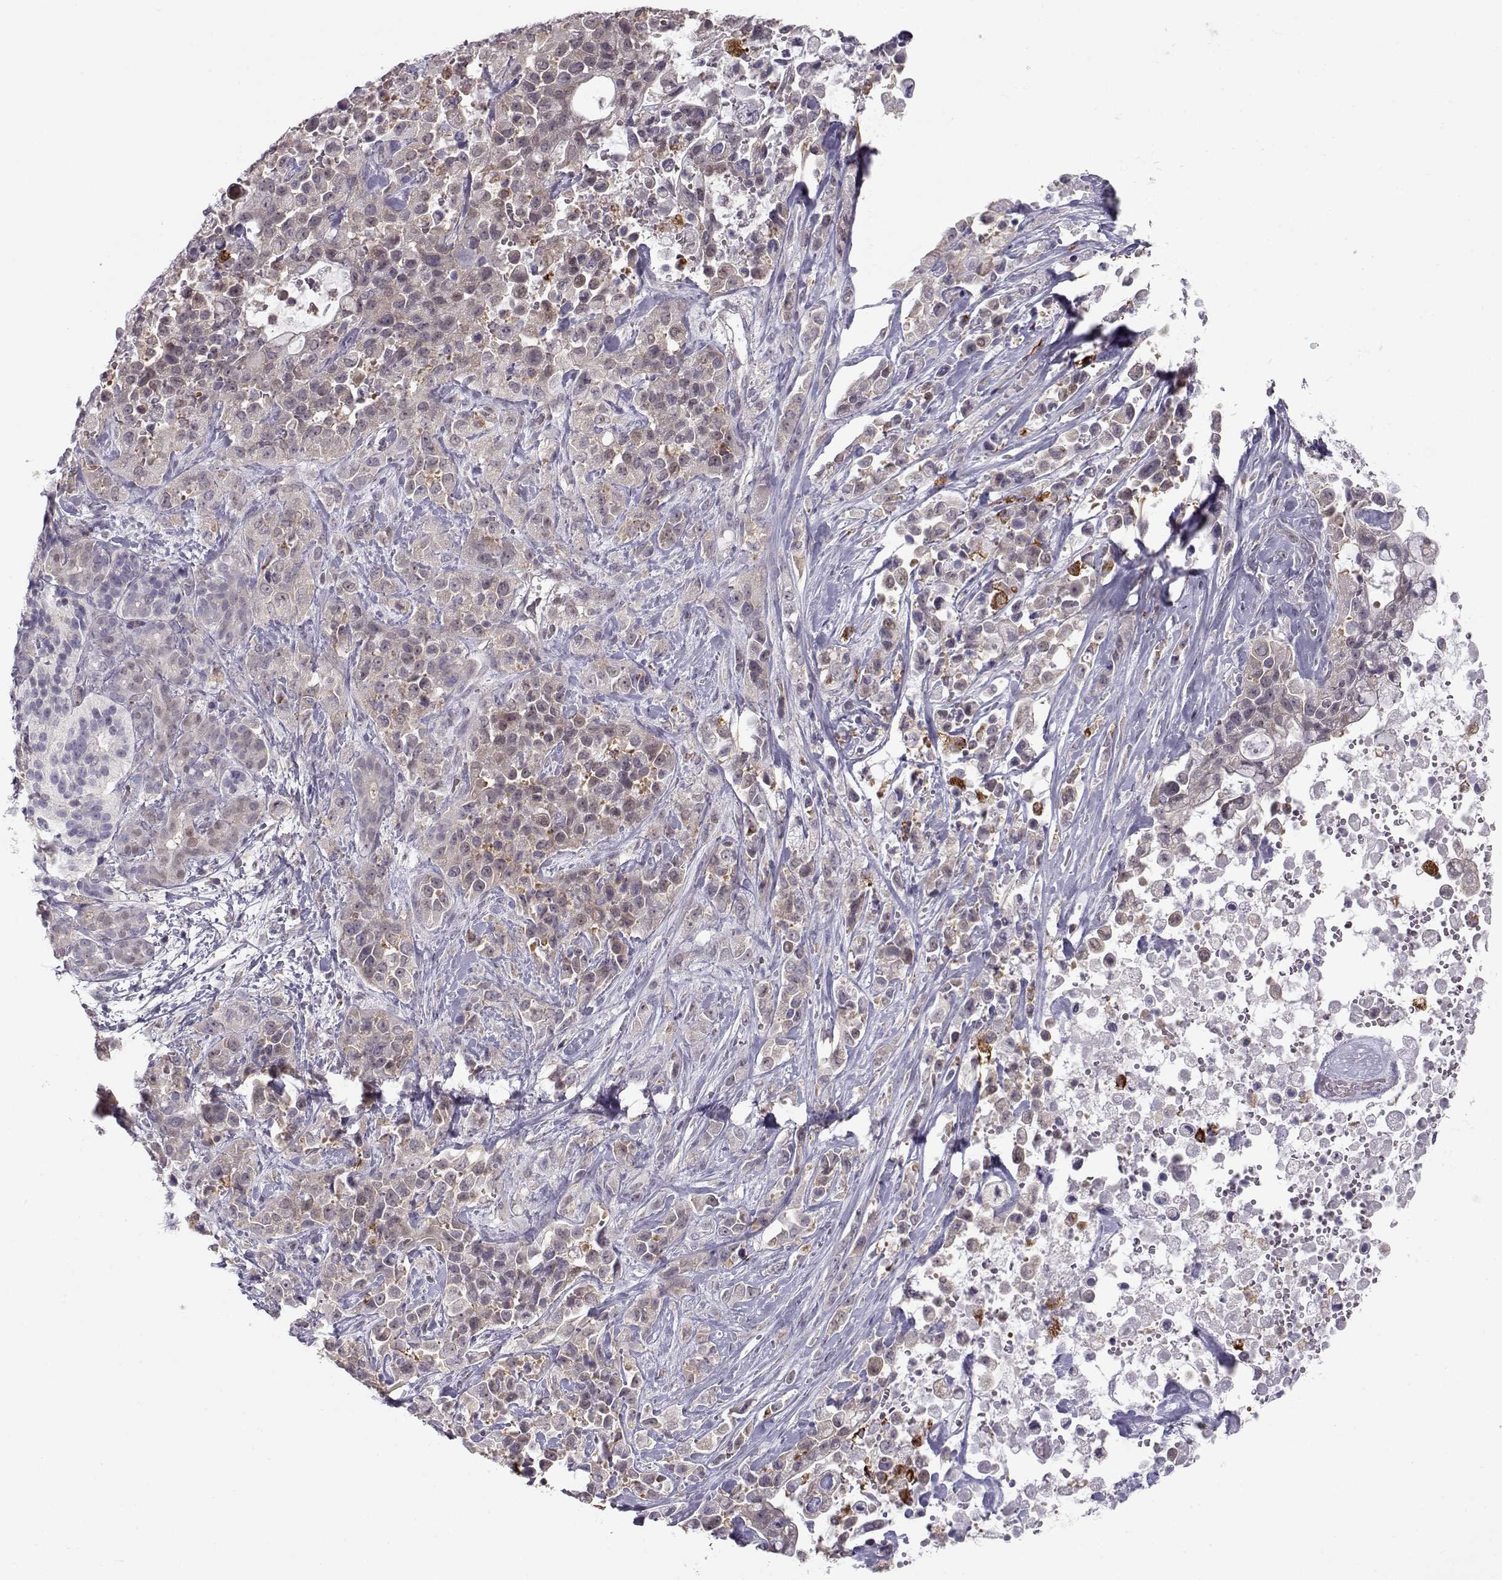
{"staining": {"intensity": "negative", "quantity": "none", "location": "none"}, "tissue": "pancreatic cancer", "cell_type": "Tumor cells", "image_type": "cancer", "snomed": [{"axis": "morphology", "description": "Adenocarcinoma, NOS"}, {"axis": "topography", "description": "Pancreas"}], "caption": "DAB (3,3'-diaminobenzidine) immunohistochemical staining of pancreatic adenocarcinoma exhibits no significant positivity in tumor cells. The staining was performed using DAB (3,3'-diaminobenzidine) to visualize the protein expression in brown, while the nuclei were stained in blue with hematoxylin (Magnification: 20x).", "gene": "NPVF", "patient": {"sex": "male", "age": 44}}